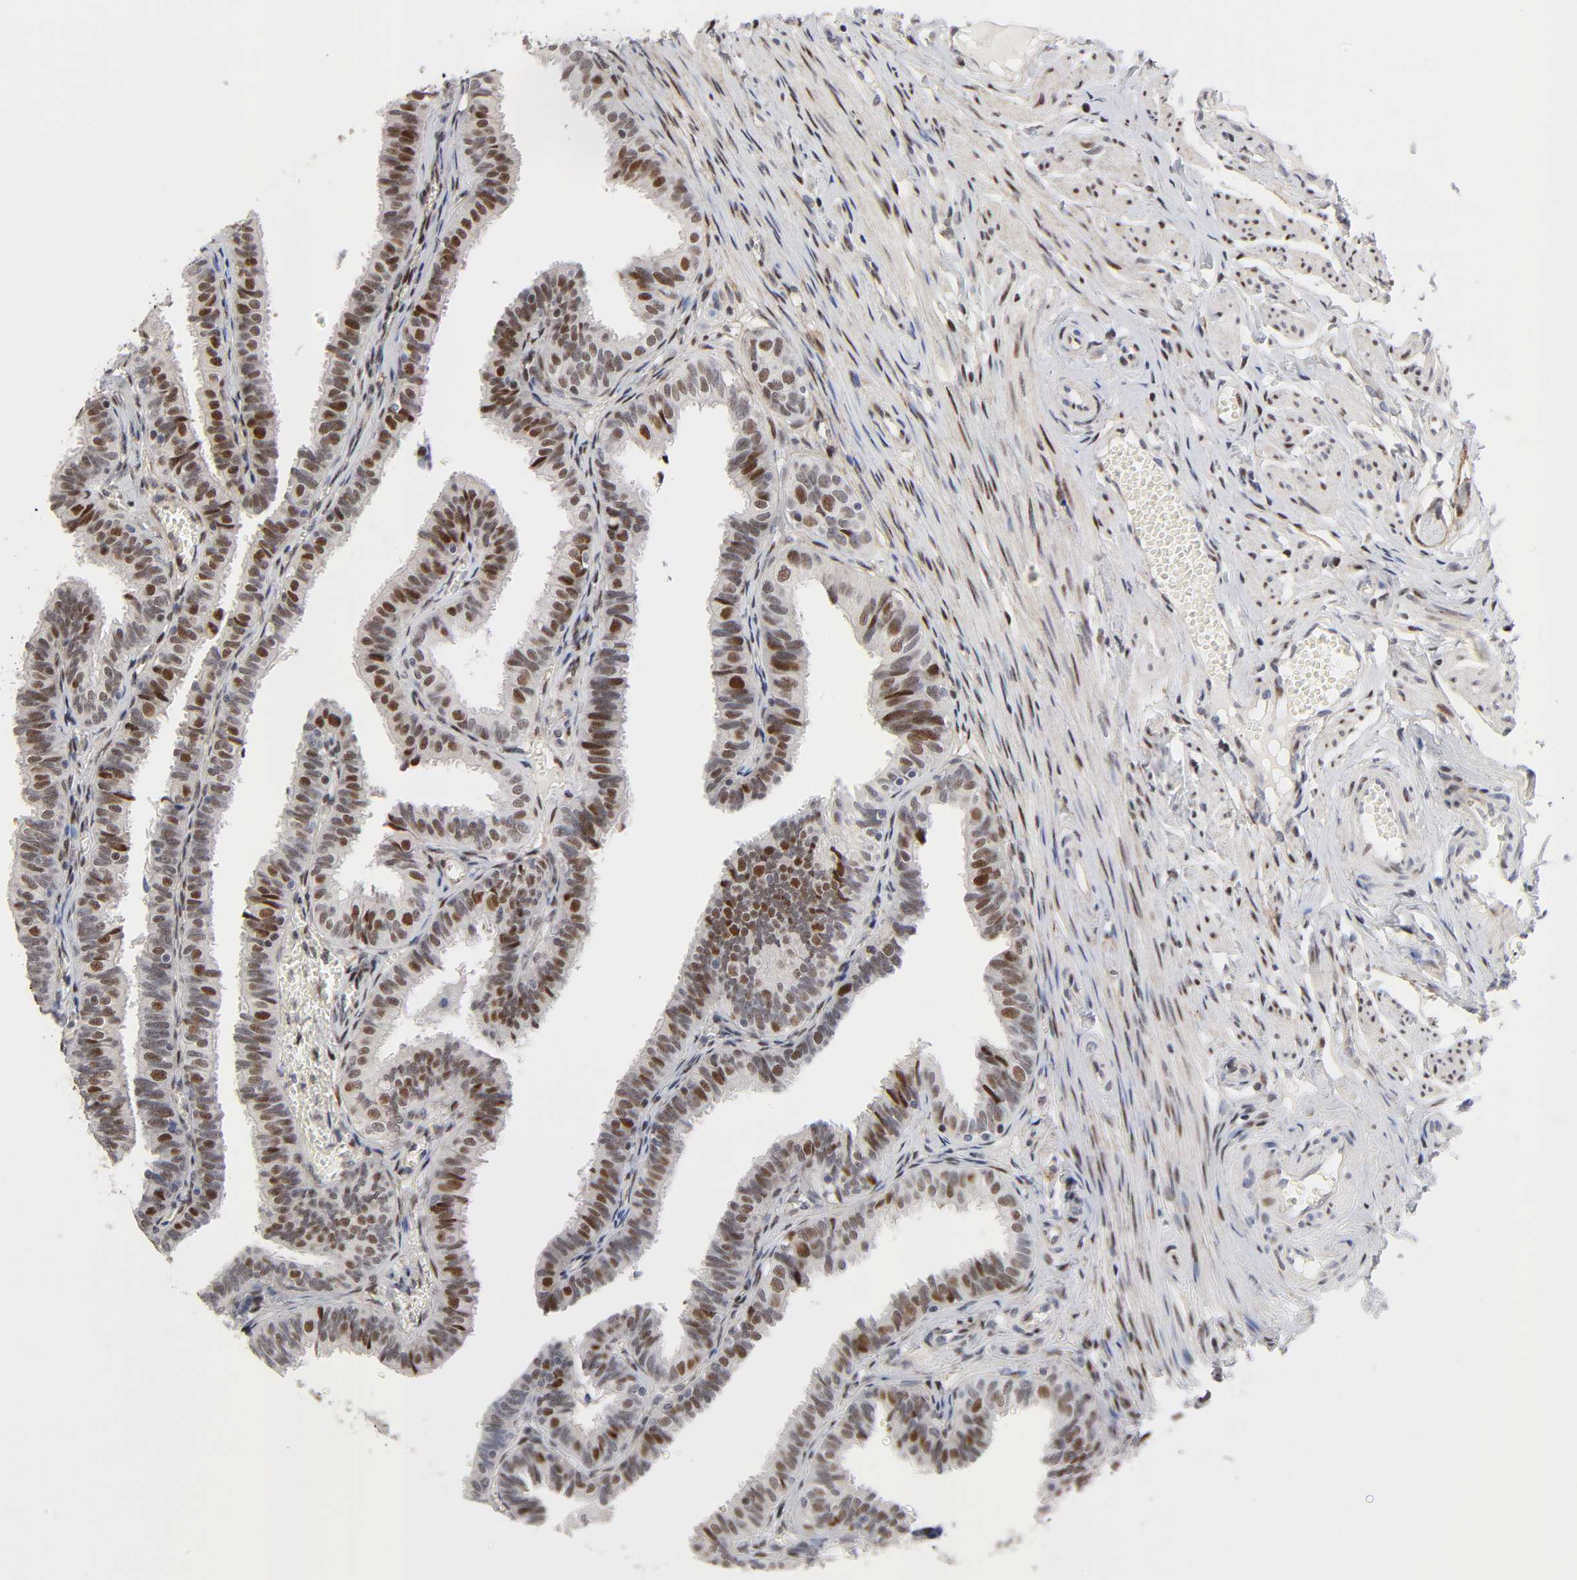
{"staining": {"intensity": "strong", "quantity": ">75%", "location": "nuclear"}, "tissue": "fallopian tube", "cell_type": "Glandular cells", "image_type": "normal", "snomed": [{"axis": "morphology", "description": "Normal tissue, NOS"}, {"axis": "topography", "description": "Fallopian tube"}], "caption": "Immunohistochemistry histopathology image of normal fallopian tube: fallopian tube stained using IHC demonstrates high levels of strong protein expression localized specifically in the nuclear of glandular cells, appearing as a nuclear brown color.", "gene": "STK38", "patient": {"sex": "female", "age": 46}}